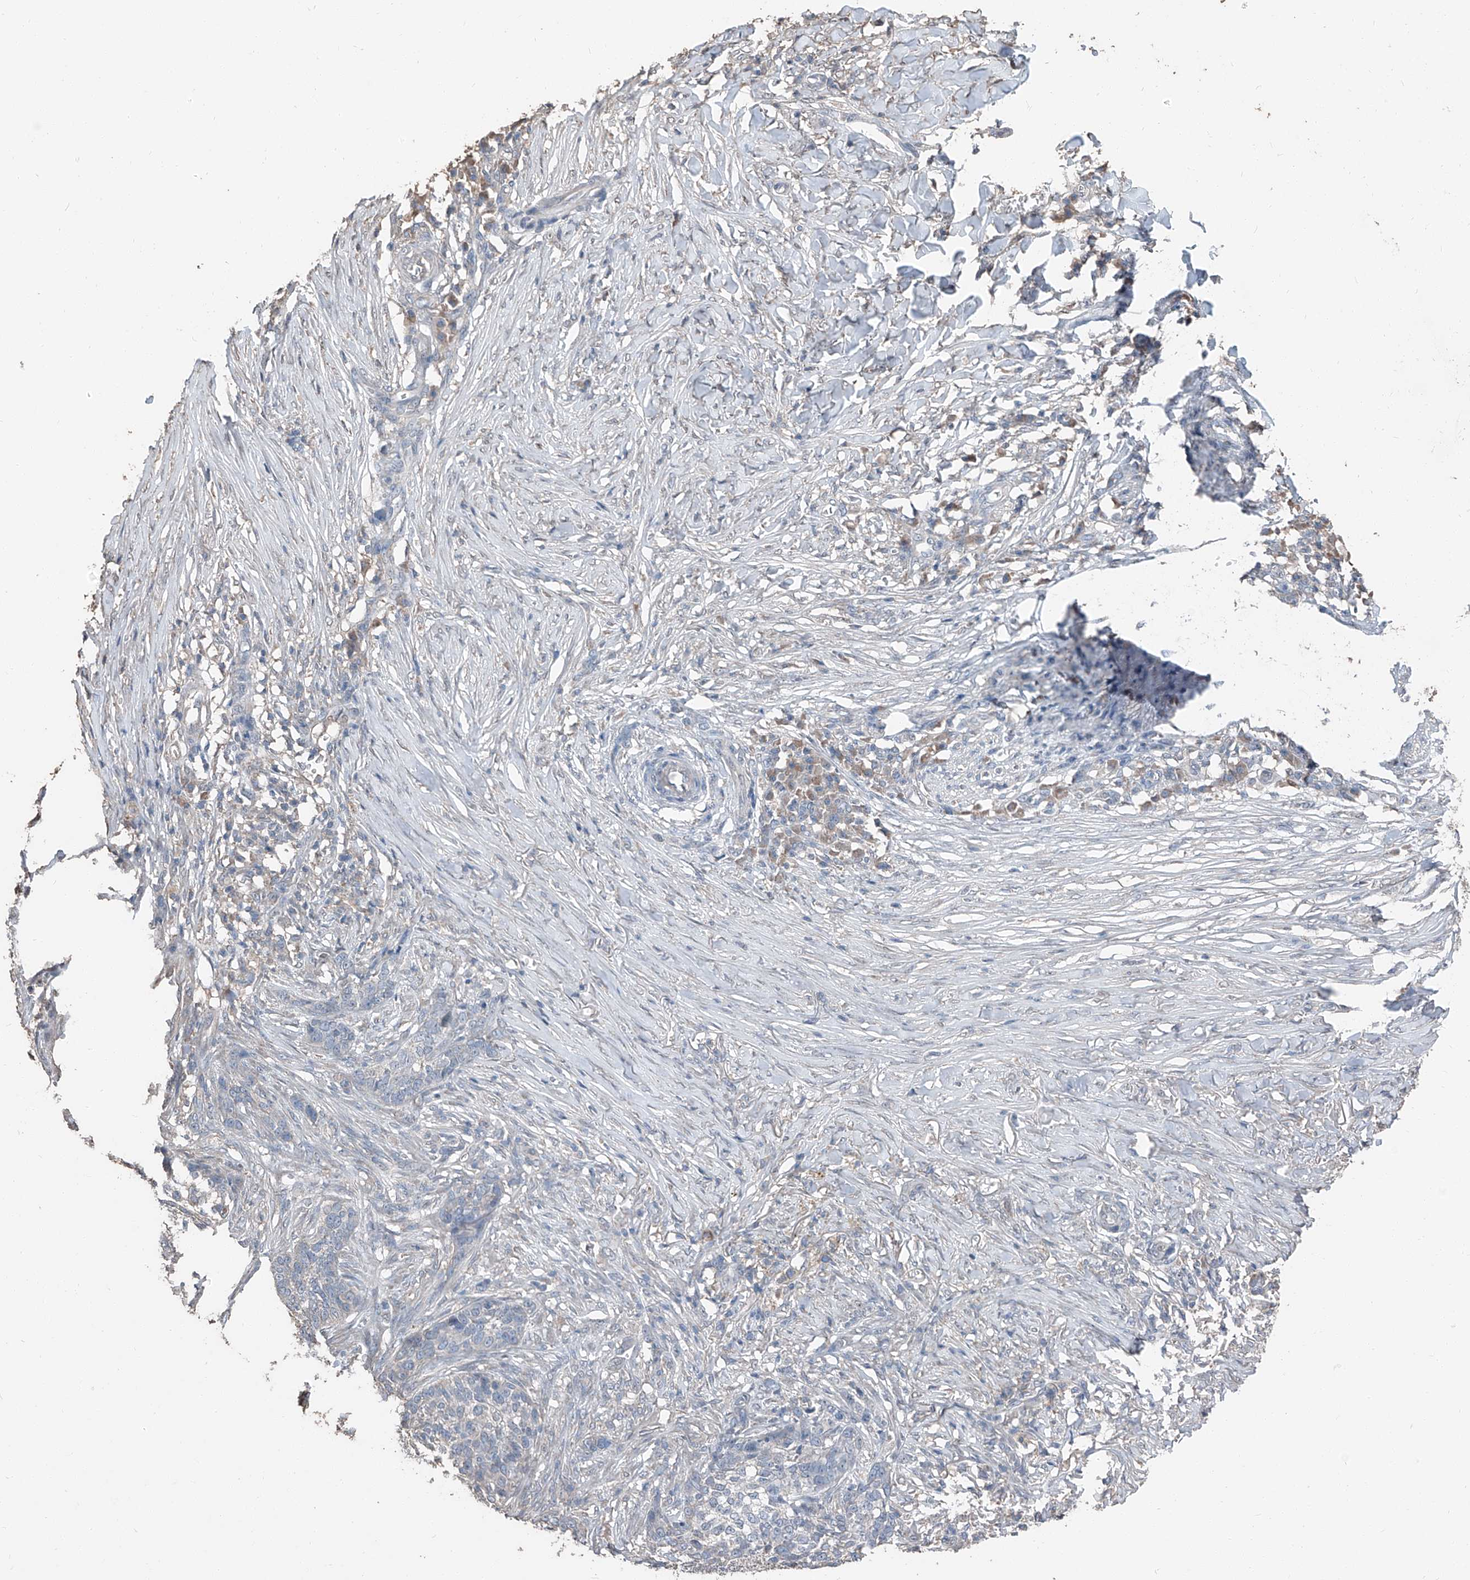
{"staining": {"intensity": "negative", "quantity": "none", "location": "none"}, "tissue": "skin cancer", "cell_type": "Tumor cells", "image_type": "cancer", "snomed": [{"axis": "morphology", "description": "Basal cell carcinoma"}, {"axis": "topography", "description": "Skin"}], "caption": "This is an immunohistochemistry (IHC) photomicrograph of human skin basal cell carcinoma. There is no expression in tumor cells.", "gene": "MAMLD1", "patient": {"sex": "male", "age": 85}}